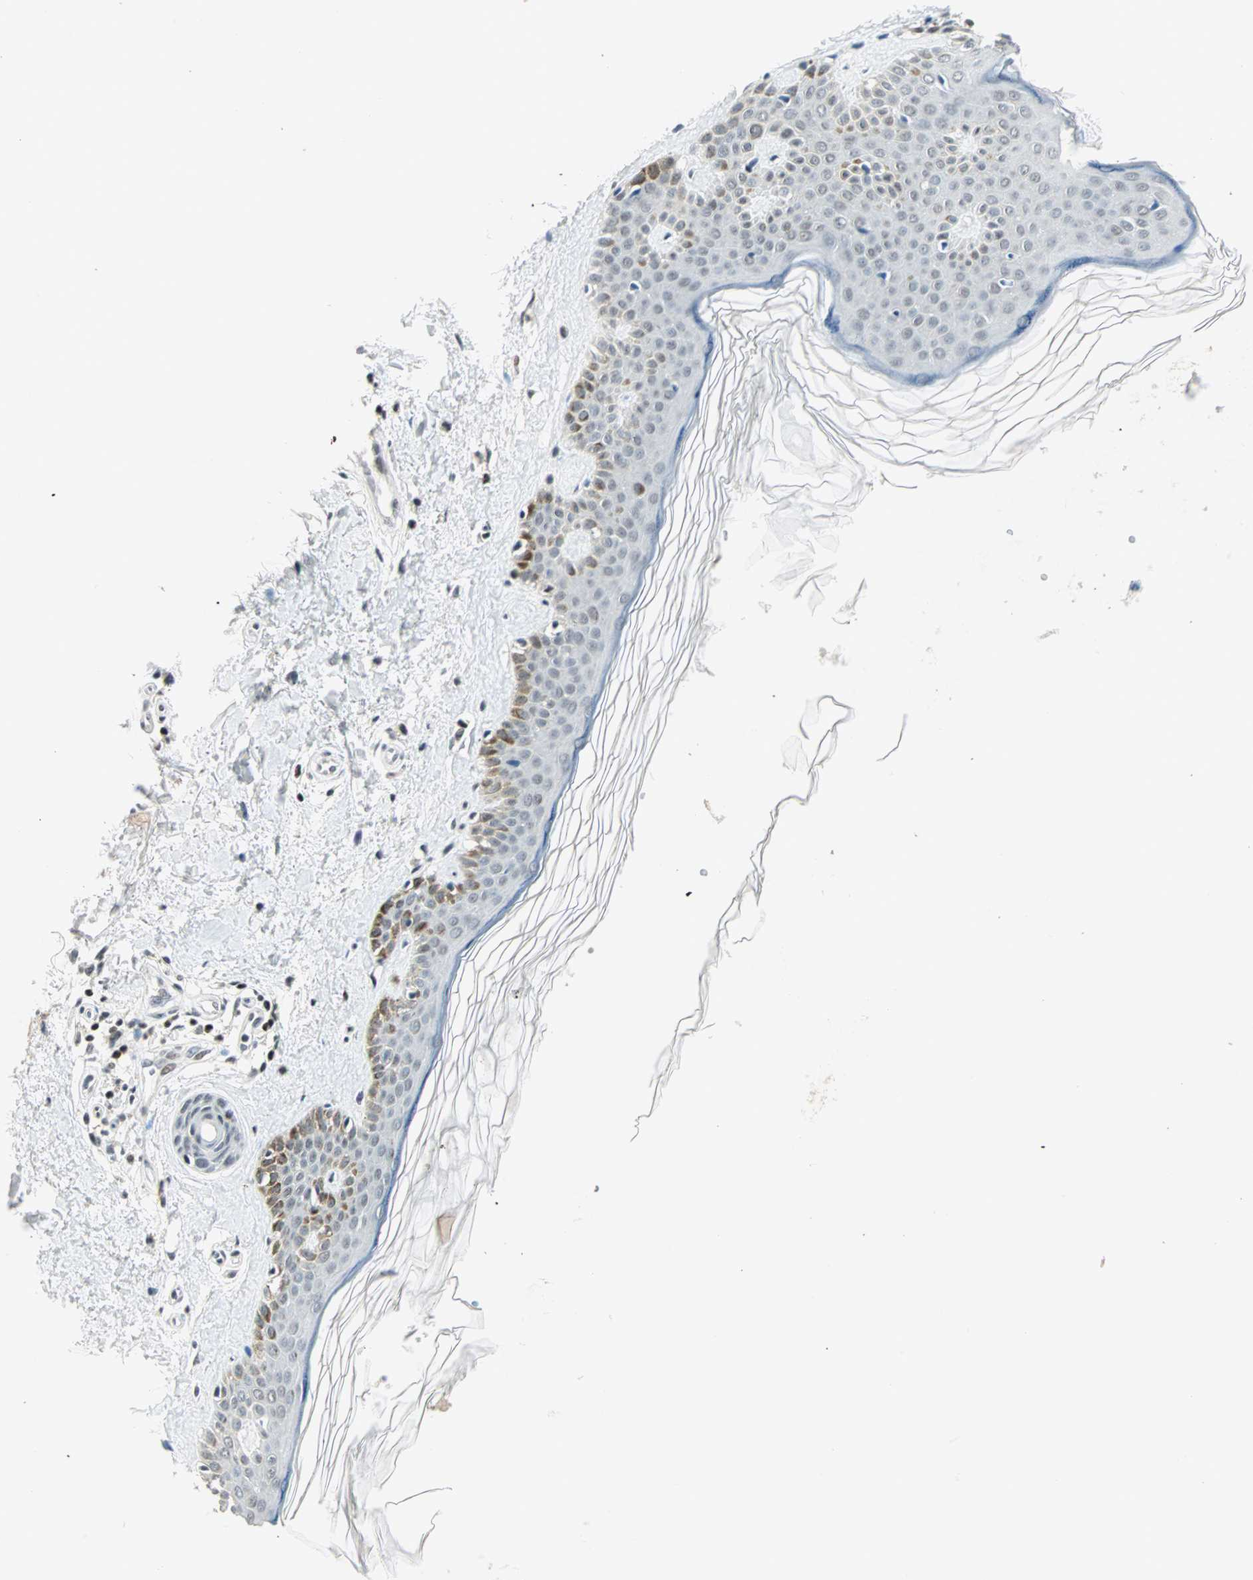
{"staining": {"intensity": "weak", "quantity": "25%-75%", "location": "nuclear"}, "tissue": "skin", "cell_type": "Fibroblasts", "image_type": "normal", "snomed": [{"axis": "morphology", "description": "Normal tissue, NOS"}, {"axis": "topography", "description": "Skin"}], "caption": "Immunohistochemical staining of benign human skin exhibits low levels of weak nuclear expression in approximately 25%-75% of fibroblasts. (DAB = brown stain, brightfield microscopy at high magnification).", "gene": "SIN3A", "patient": {"sex": "male", "age": 67}}